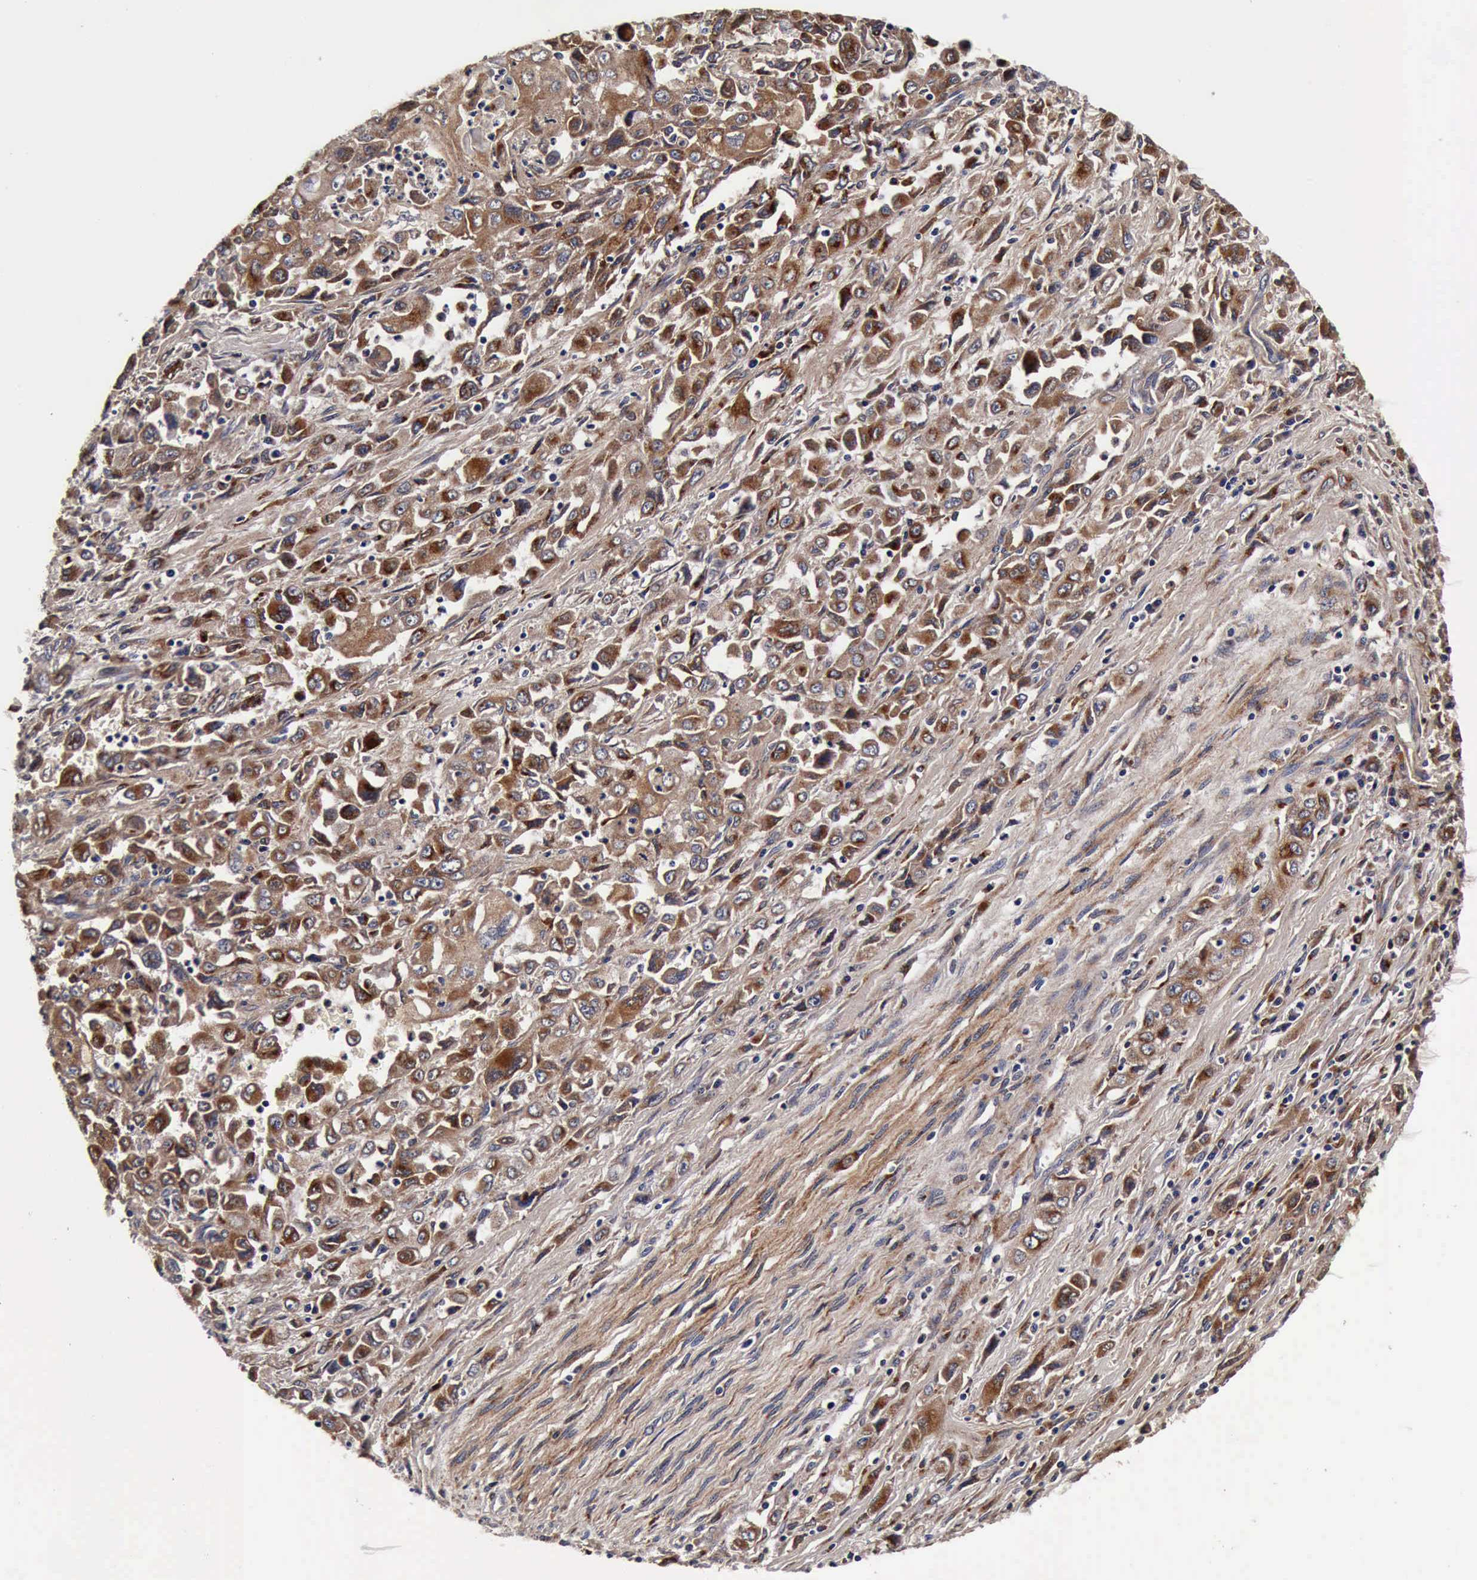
{"staining": {"intensity": "strong", "quantity": ">75%", "location": "cytoplasmic/membranous"}, "tissue": "pancreatic cancer", "cell_type": "Tumor cells", "image_type": "cancer", "snomed": [{"axis": "morphology", "description": "Adenocarcinoma, NOS"}, {"axis": "topography", "description": "Pancreas"}], "caption": "Brown immunohistochemical staining in pancreatic cancer demonstrates strong cytoplasmic/membranous staining in approximately >75% of tumor cells. The protein is shown in brown color, while the nuclei are stained blue.", "gene": "CST3", "patient": {"sex": "male", "age": 70}}